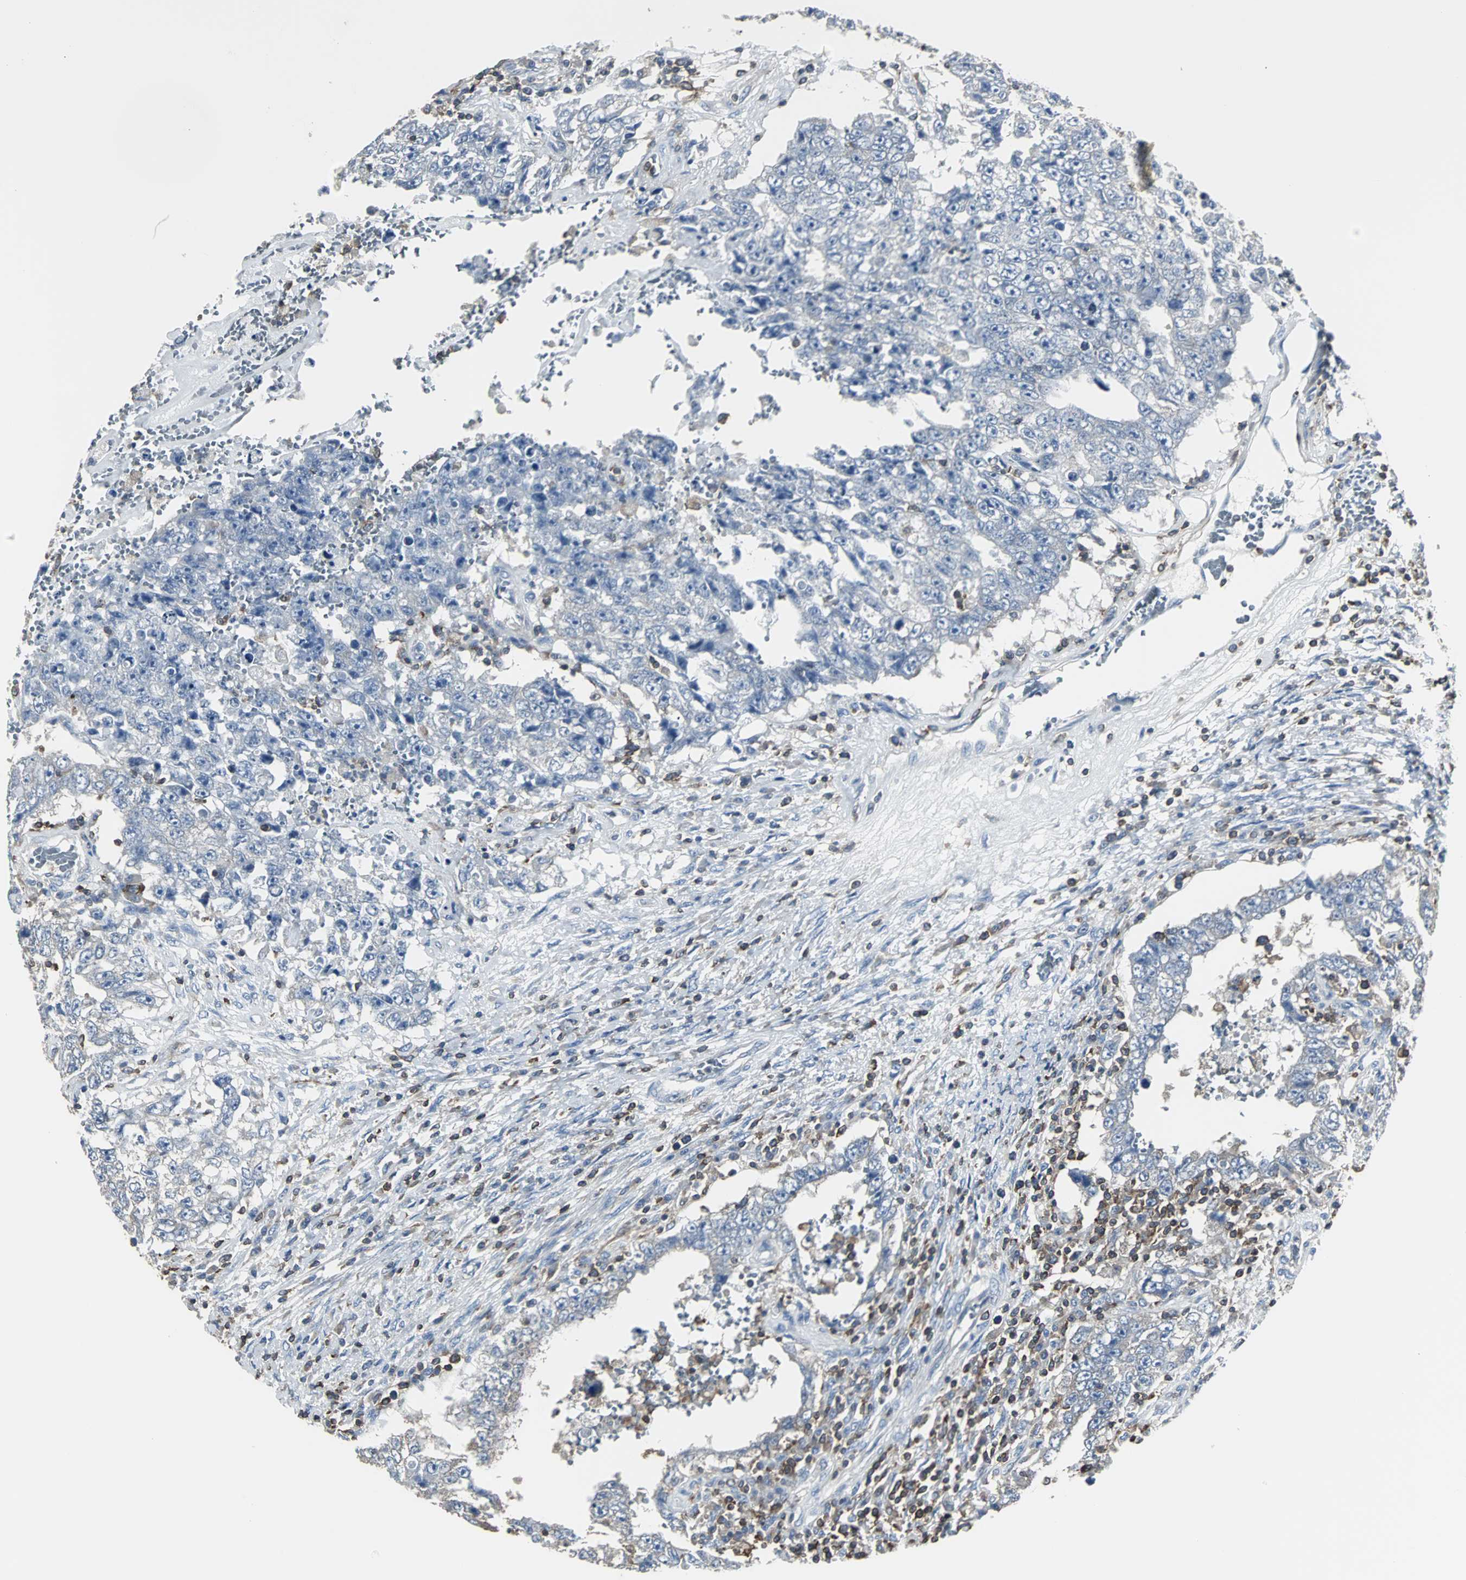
{"staining": {"intensity": "negative", "quantity": "none", "location": "none"}, "tissue": "testis cancer", "cell_type": "Tumor cells", "image_type": "cancer", "snomed": [{"axis": "morphology", "description": "Carcinoma, Embryonal, NOS"}, {"axis": "topography", "description": "Testis"}], "caption": "Embryonal carcinoma (testis) stained for a protein using immunohistochemistry displays no expression tumor cells.", "gene": "LRRFIP1", "patient": {"sex": "male", "age": 26}}